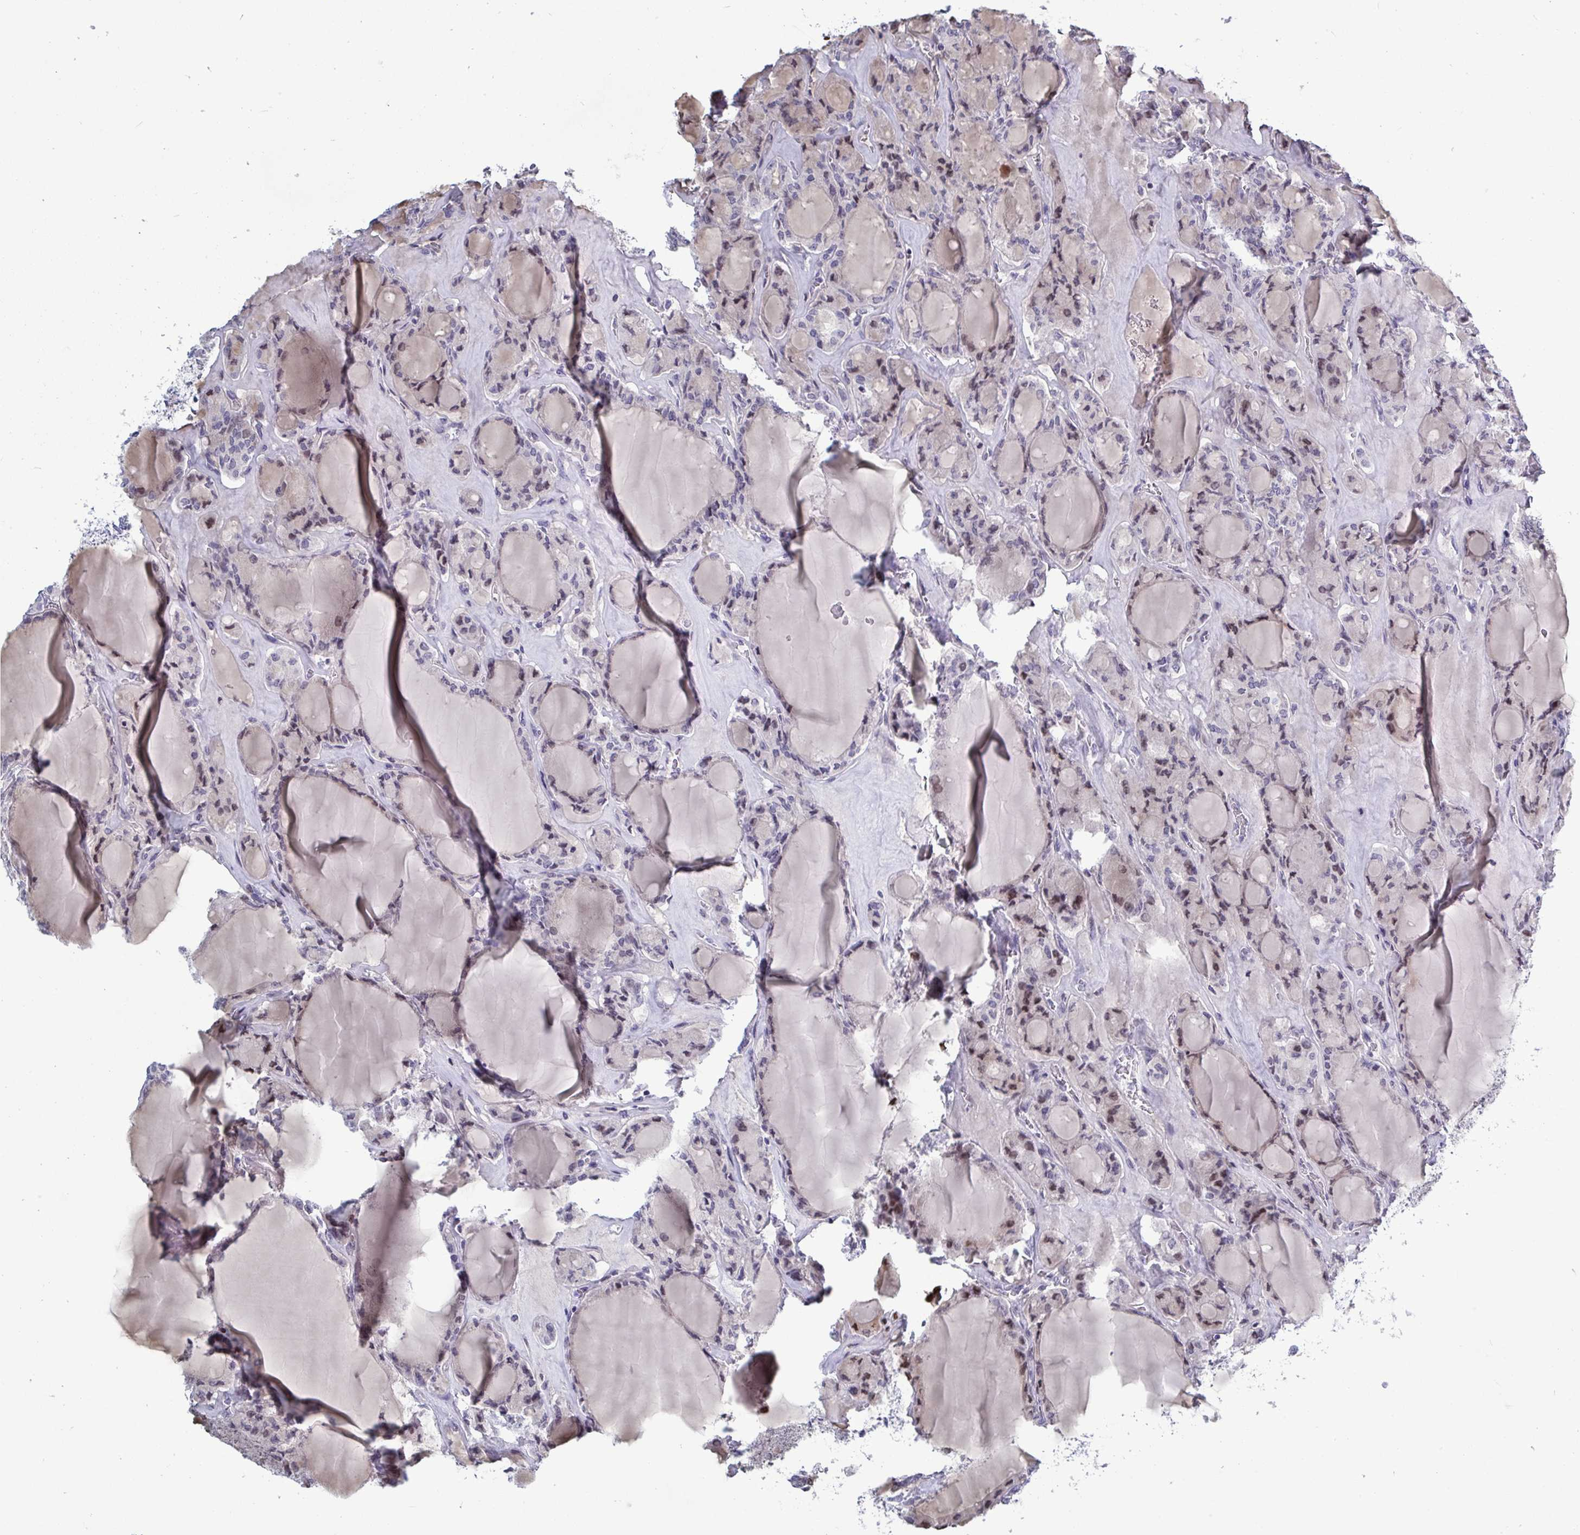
{"staining": {"intensity": "moderate", "quantity": "<25%", "location": "nuclear"}, "tissue": "thyroid cancer", "cell_type": "Tumor cells", "image_type": "cancer", "snomed": [{"axis": "morphology", "description": "Follicular adenoma carcinoma, NOS"}, {"axis": "topography", "description": "Thyroid gland"}], "caption": "This image displays immunohistochemistry (IHC) staining of thyroid cancer (follicular adenoma carcinoma), with low moderate nuclear staining in approximately <25% of tumor cells.", "gene": "TCEAL8", "patient": {"sex": "female", "age": 63}}